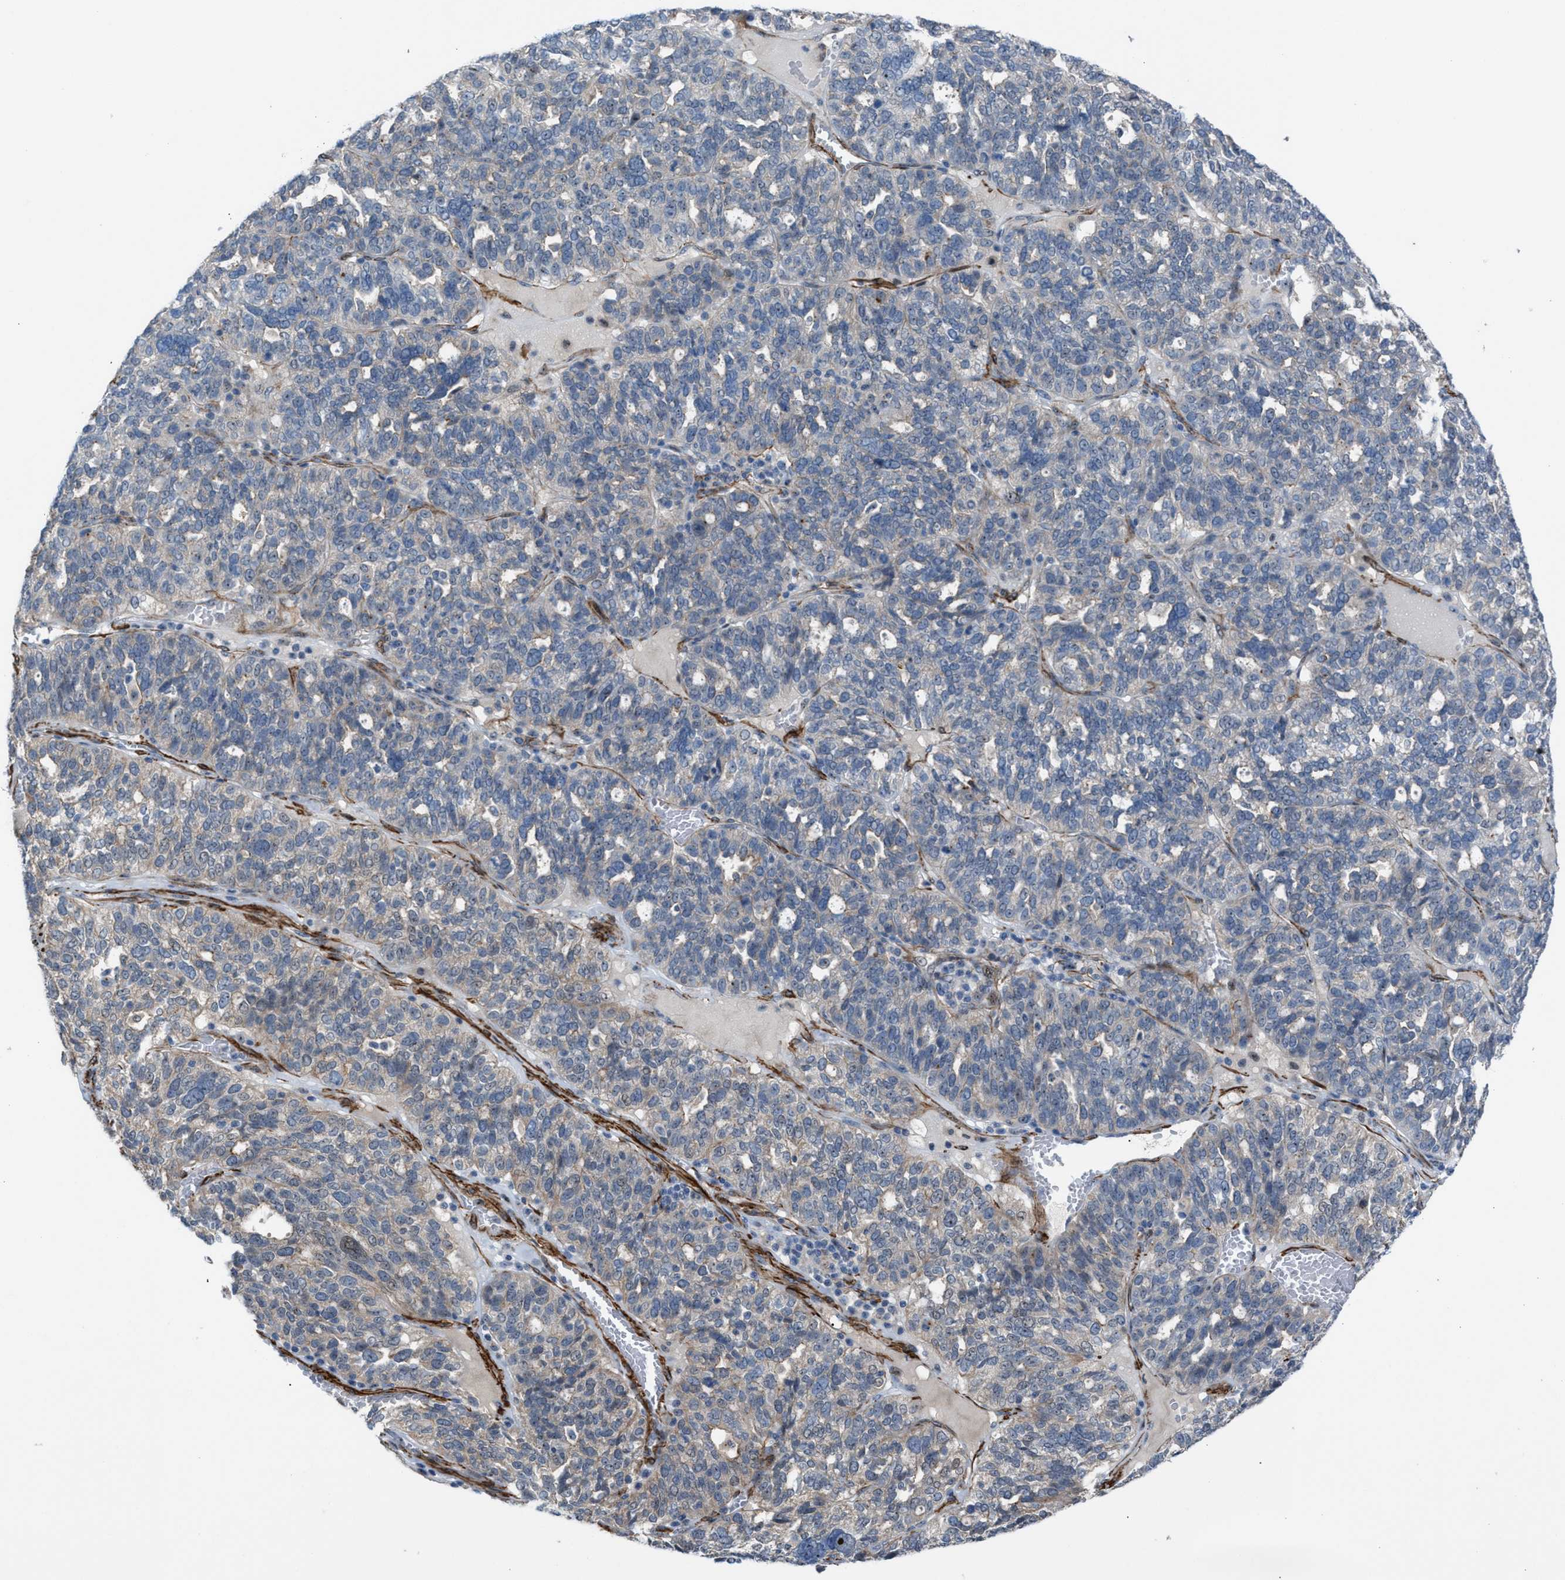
{"staining": {"intensity": "weak", "quantity": "<25%", "location": "cytoplasmic/membranous"}, "tissue": "ovarian cancer", "cell_type": "Tumor cells", "image_type": "cancer", "snomed": [{"axis": "morphology", "description": "Cystadenocarcinoma, serous, NOS"}, {"axis": "topography", "description": "Ovary"}], "caption": "DAB immunohistochemical staining of ovarian cancer (serous cystadenocarcinoma) shows no significant positivity in tumor cells.", "gene": "NQO2", "patient": {"sex": "female", "age": 59}}